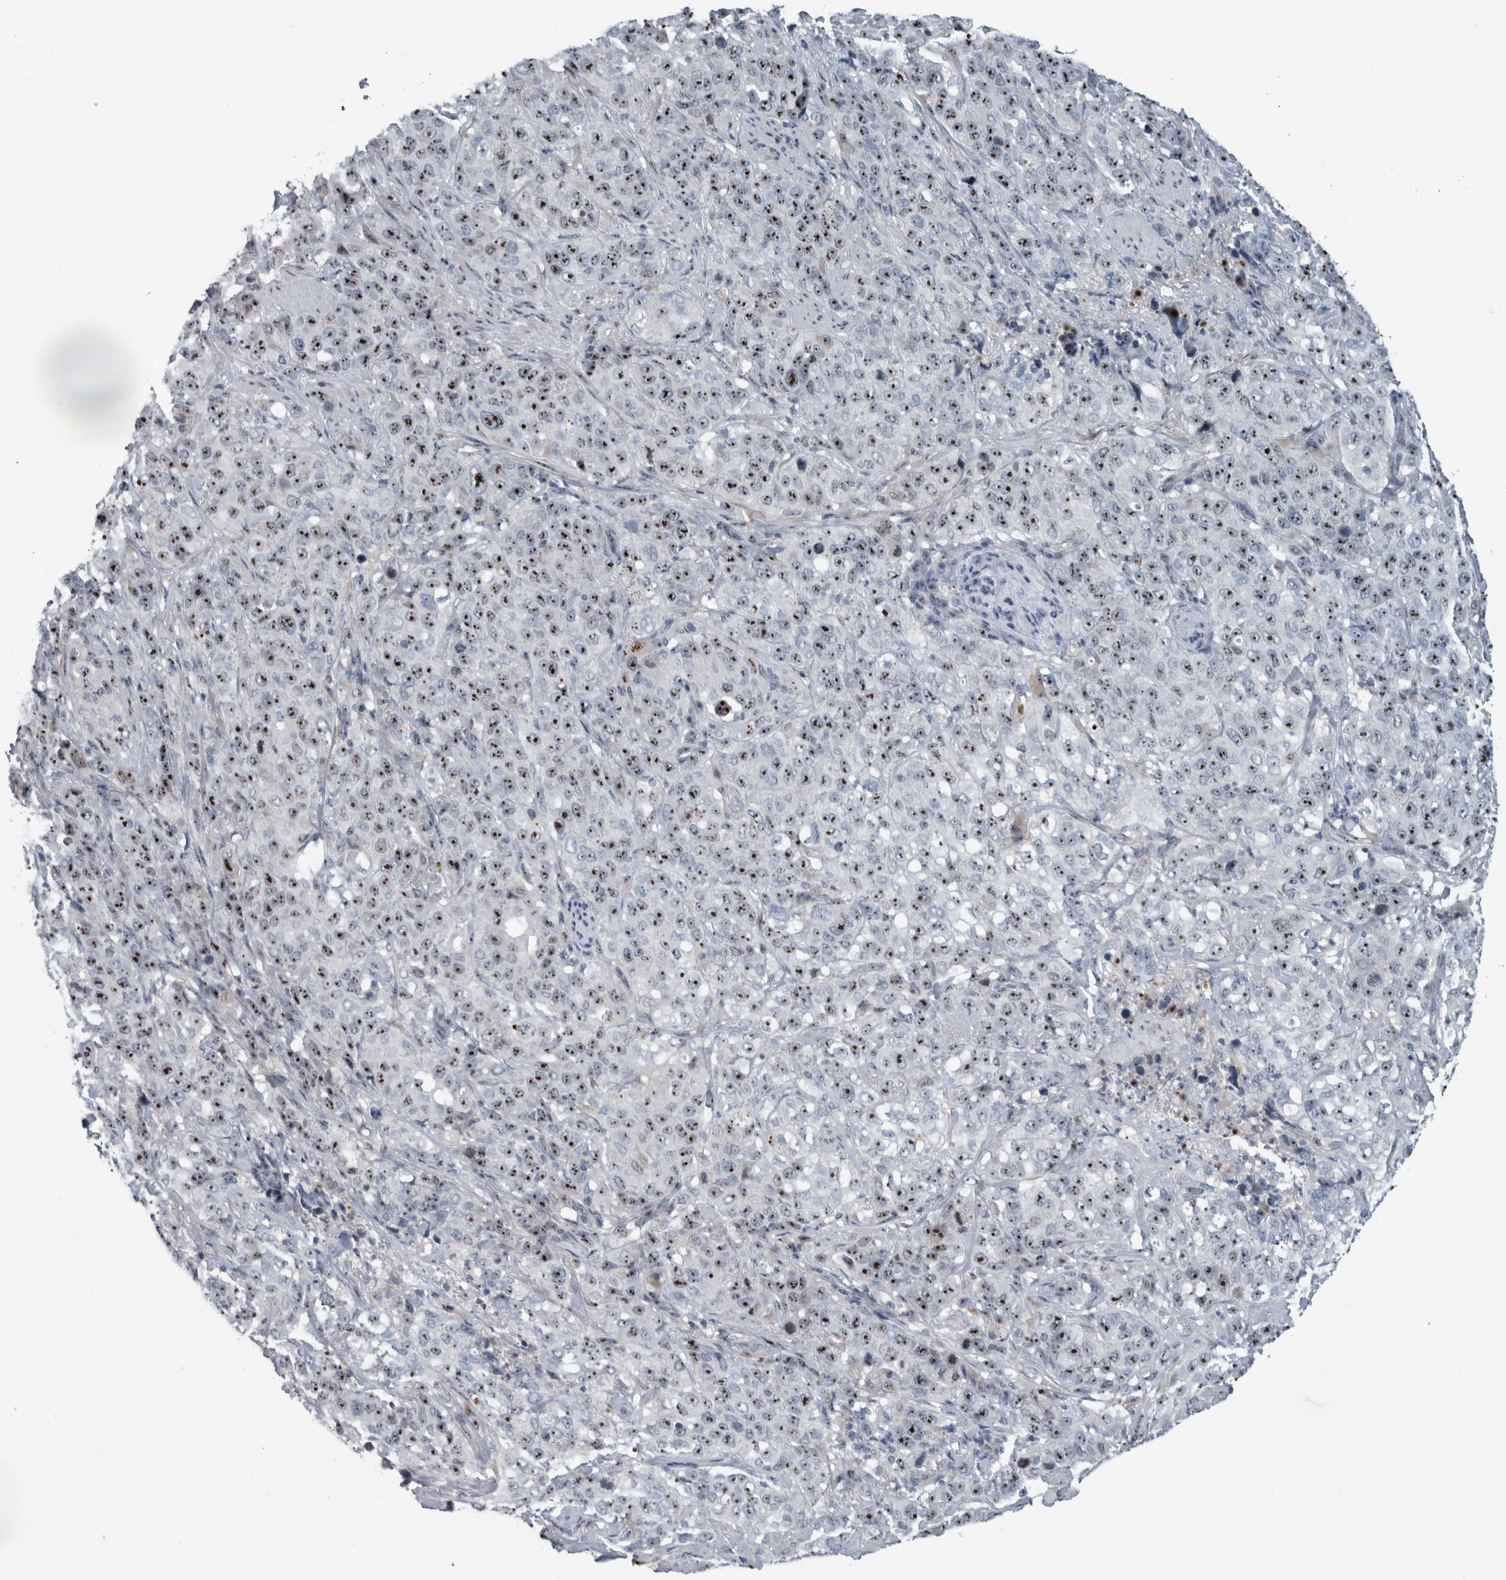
{"staining": {"intensity": "strong", "quantity": ">75%", "location": "nuclear"}, "tissue": "stomach cancer", "cell_type": "Tumor cells", "image_type": "cancer", "snomed": [{"axis": "morphology", "description": "Adenocarcinoma, NOS"}, {"axis": "topography", "description": "Stomach"}], "caption": "Stomach cancer (adenocarcinoma) stained with a brown dye demonstrates strong nuclear positive staining in approximately >75% of tumor cells.", "gene": "UTP6", "patient": {"sex": "male", "age": 48}}